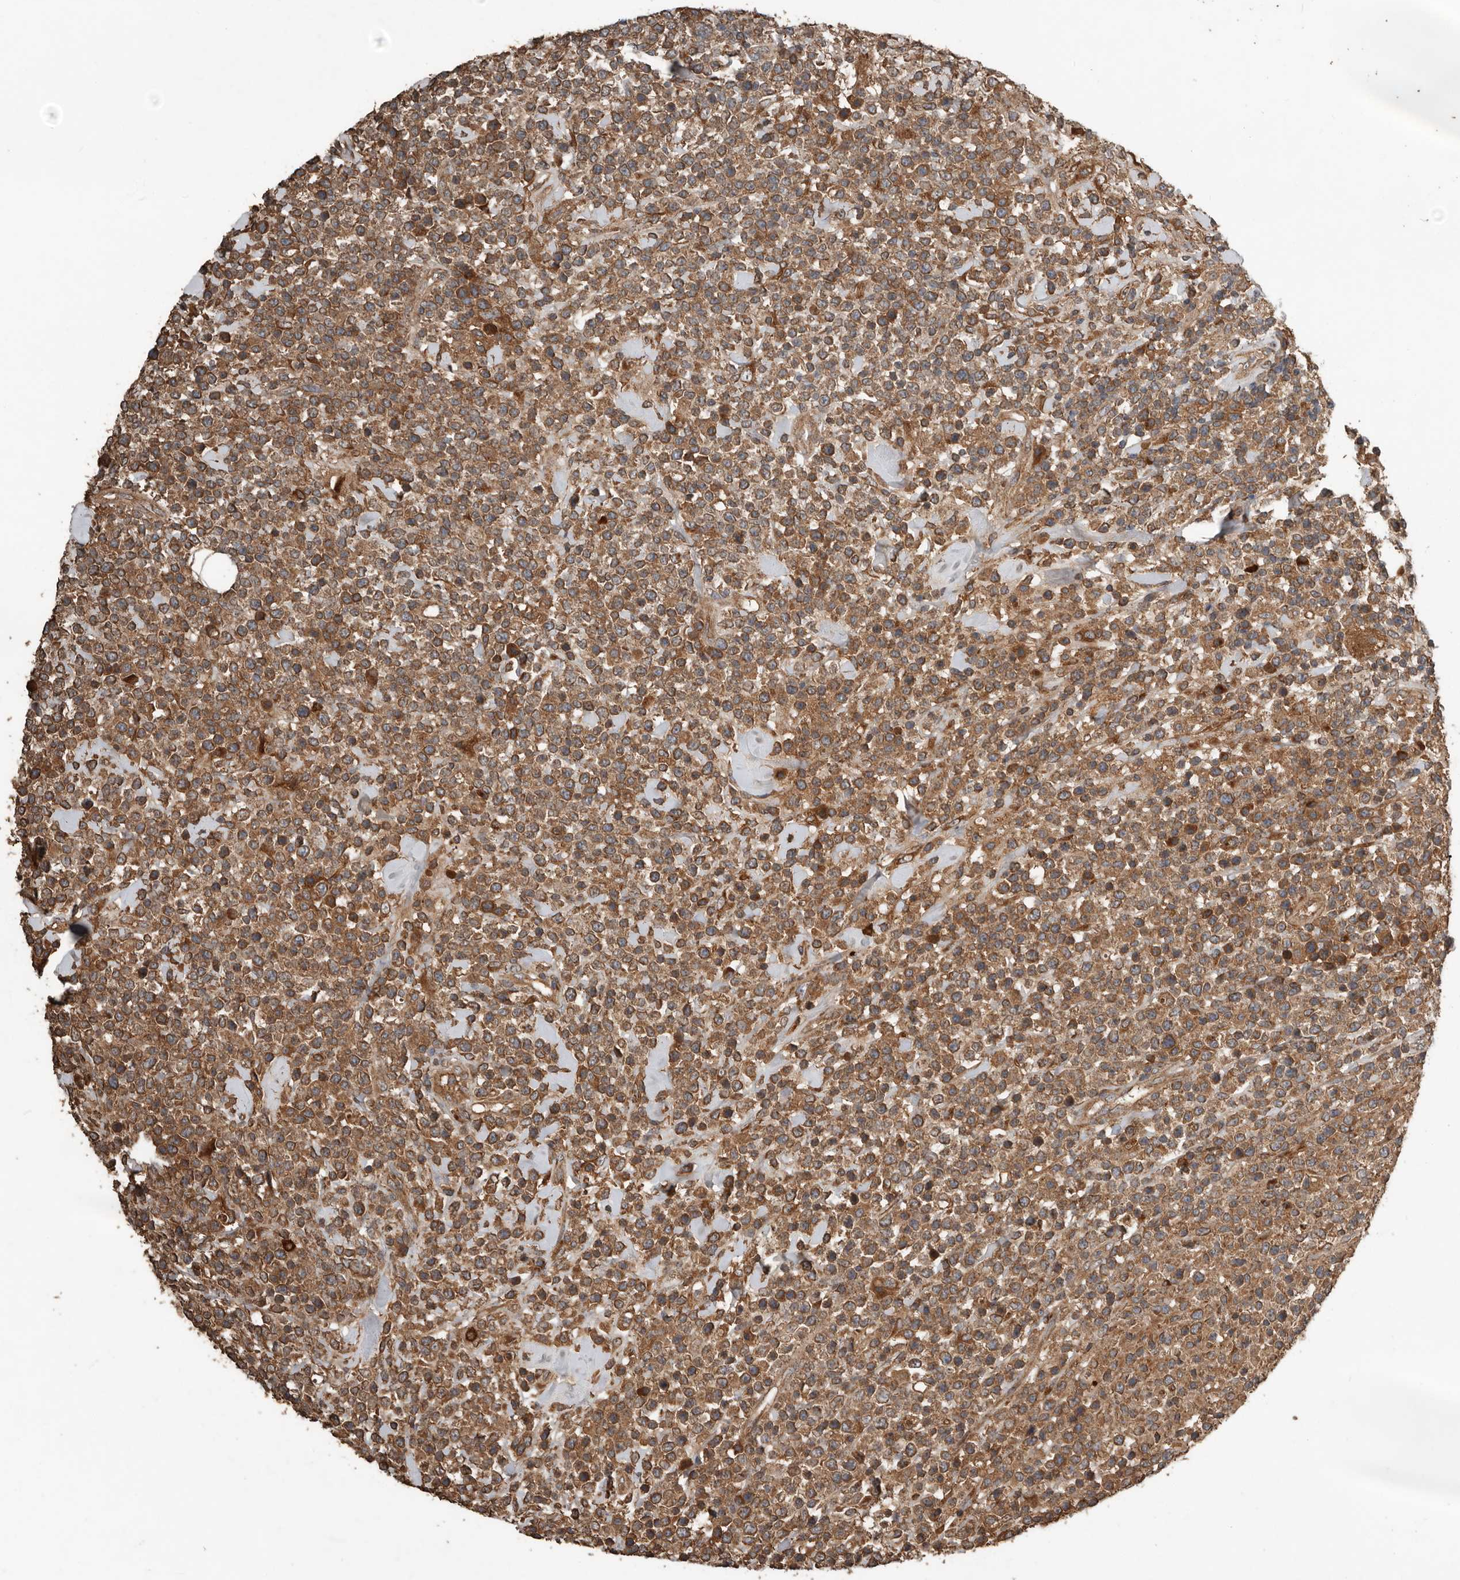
{"staining": {"intensity": "moderate", "quantity": ">75%", "location": "cytoplasmic/membranous"}, "tissue": "lymphoma", "cell_type": "Tumor cells", "image_type": "cancer", "snomed": [{"axis": "morphology", "description": "Malignant lymphoma, non-Hodgkin's type, High grade"}, {"axis": "topography", "description": "Colon"}], "caption": "High-magnification brightfield microscopy of high-grade malignant lymphoma, non-Hodgkin's type stained with DAB (3,3'-diaminobenzidine) (brown) and counterstained with hematoxylin (blue). tumor cells exhibit moderate cytoplasmic/membranous staining is present in approximately>75% of cells.", "gene": "RNF207", "patient": {"sex": "female", "age": 53}}